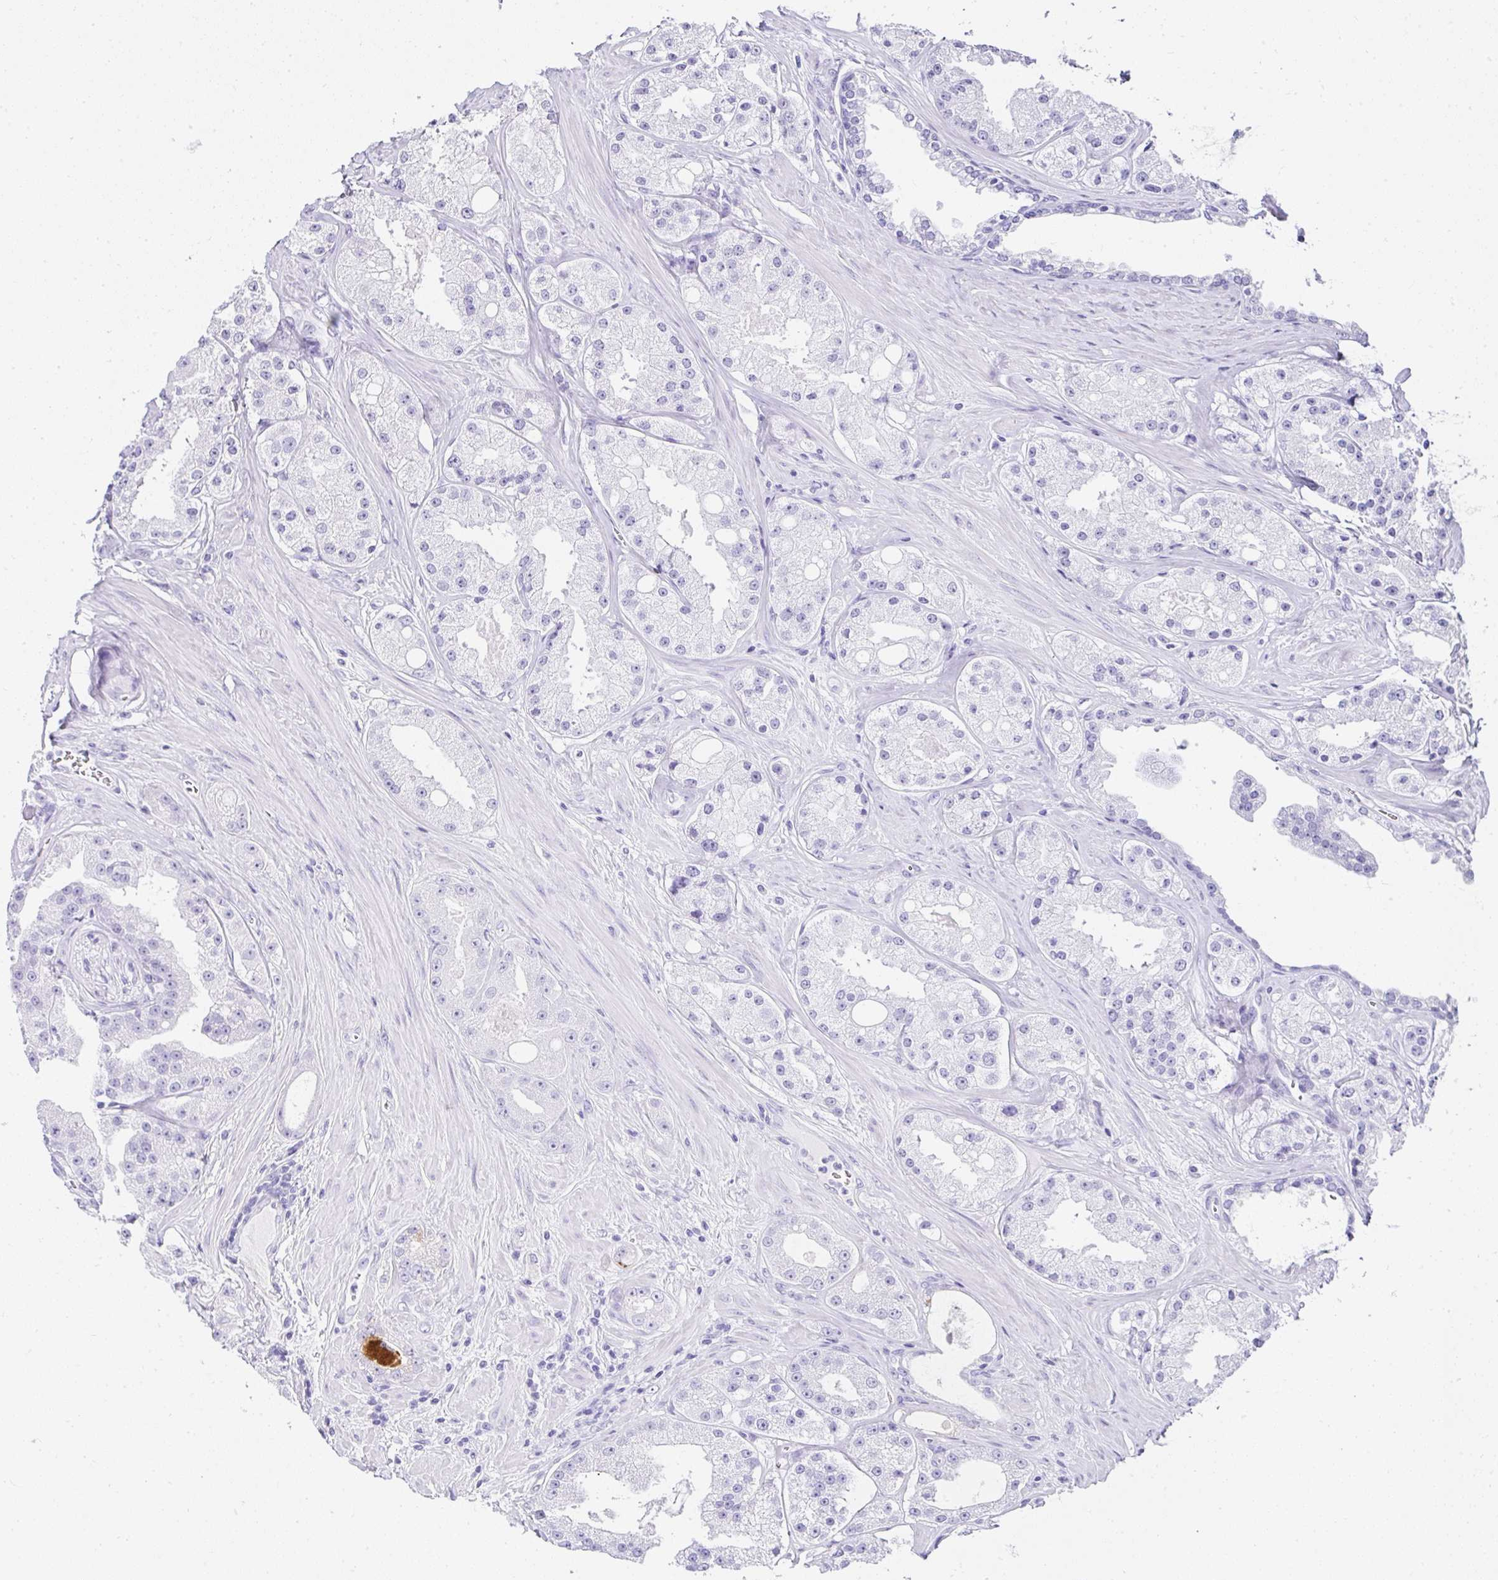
{"staining": {"intensity": "negative", "quantity": "none", "location": "none"}, "tissue": "prostate cancer", "cell_type": "Tumor cells", "image_type": "cancer", "snomed": [{"axis": "morphology", "description": "Adenocarcinoma, High grade"}, {"axis": "topography", "description": "Prostate"}], "caption": "This is an immunohistochemistry (IHC) photomicrograph of adenocarcinoma (high-grade) (prostate). There is no expression in tumor cells.", "gene": "SERPINB3", "patient": {"sex": "male", "age": 66}}